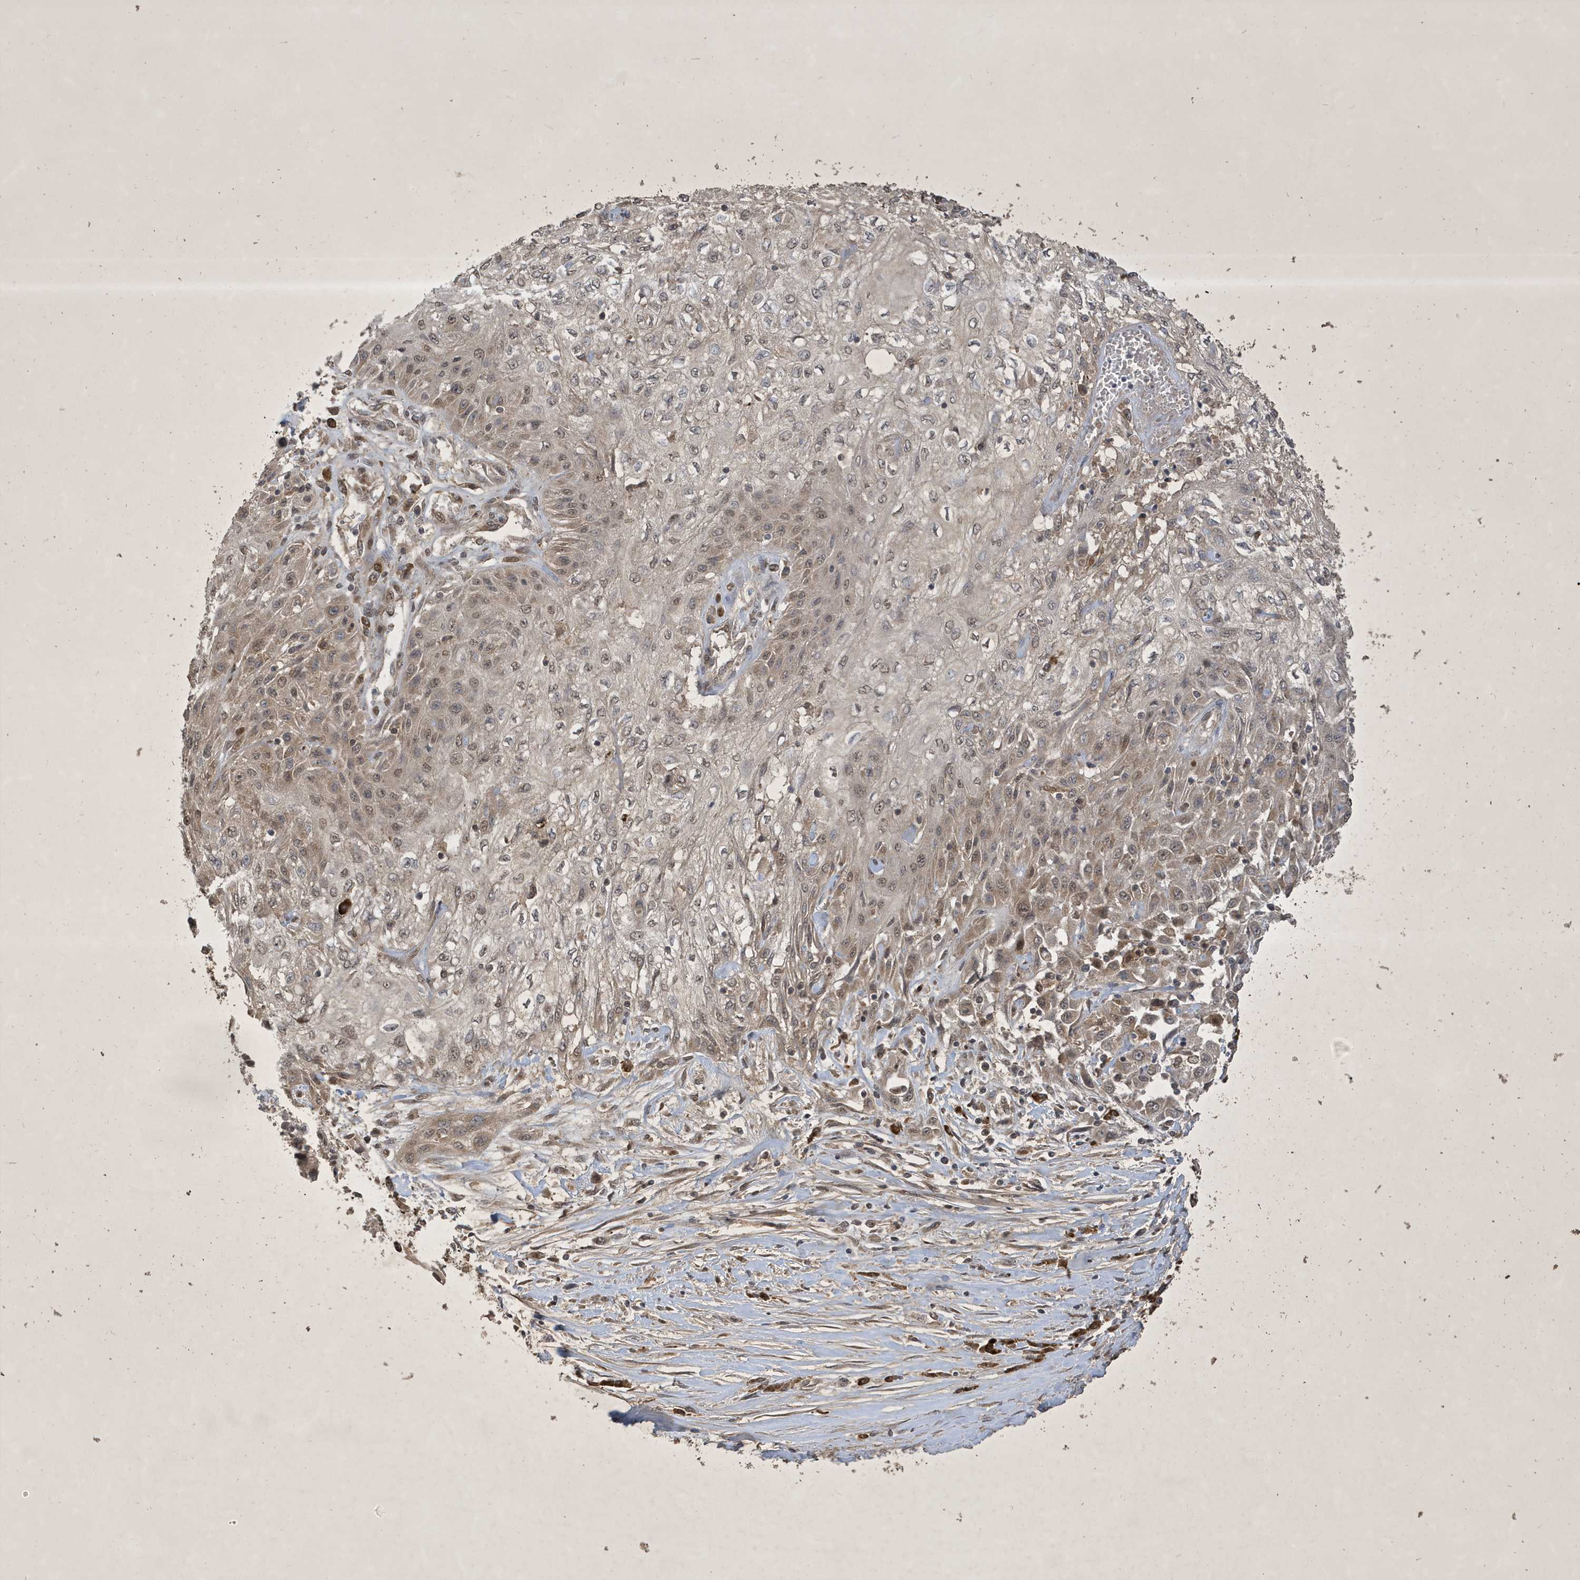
{"staining": {"intensity": "weak", "quantity": ">75%", "location": "cytoplasmic/membranous,nuclear"}, "tissue": "skin cancer", "cell_type": "Tumor cells", "image_type": "cancer", "snomed": [{"axis": "morphology", "description": "Squamous cell carcinoma, NOS"}, {"axis": "morphology", "description": "Squamous cell carcinoma, metastatic, NOS"}, {"axis": "topography", "description": "Skin"}, {"axis": "topography", "description": "Lymph node"}], "caption": "Tumor cells reveal low levels of weak cytoplasmic/membranous and nuclear staining in approximately >75% of cells in skin cancer (squamous cell carcinoma).", "gene": "STX10", "patient": {"sex": "male", "age": 75}}